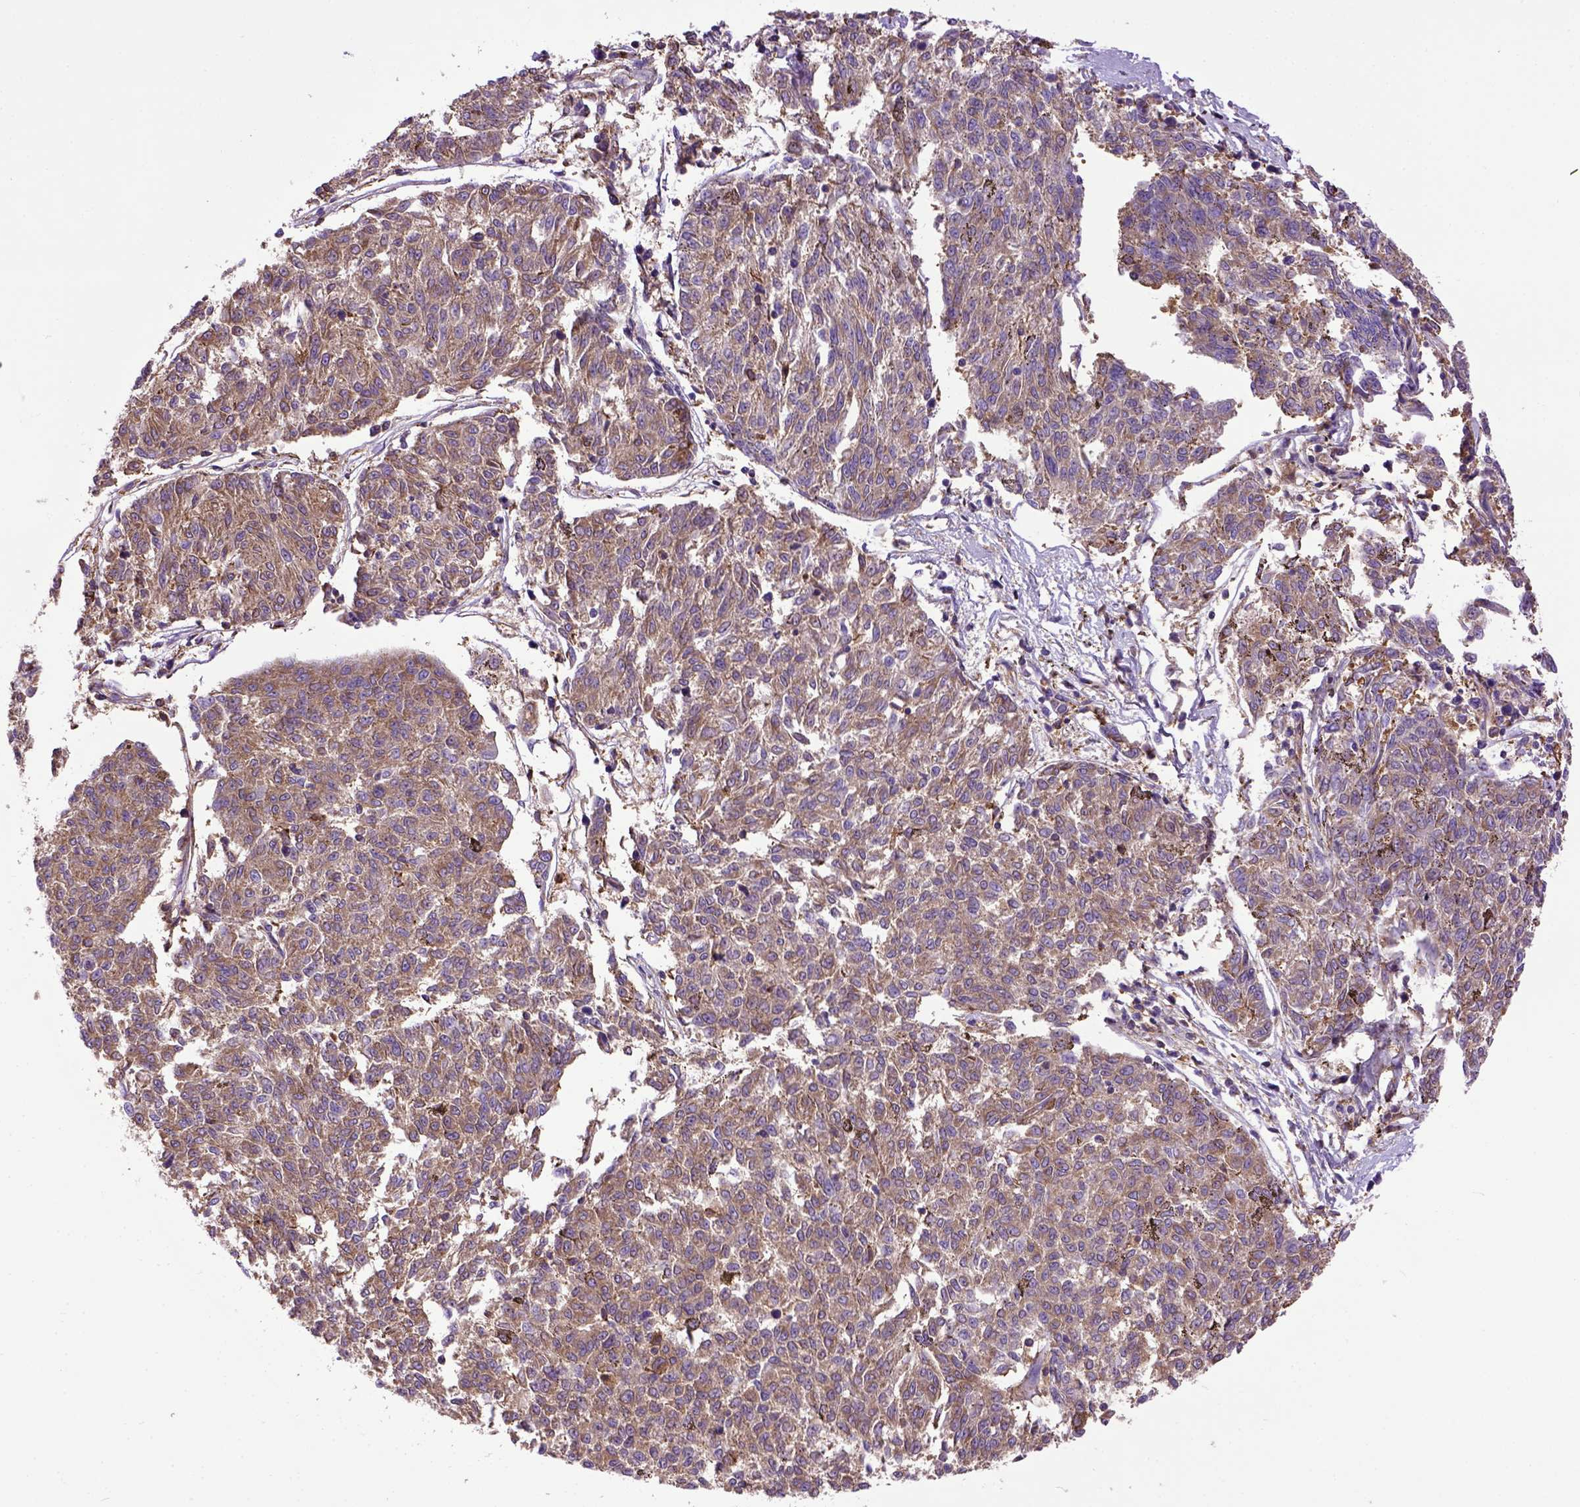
{"staining": {"intensity": "weak", "quantity": ">75%", "location": "cytoplasmic/membranous"}, "tissue": "melanoma", "cell_type": "Tumor cells", "image_type": "cancer", "snomed": [{"axis": "morphology", "description": "Malignant melanoma, NOS"}, {"axis": "topography", "description": "Skin"}], "caption": "About >75% of tumor cells in human malignant melanoma display weak cytoplasmic/membranous protein positivity as visualized by brown immunohistochemical staining.", "gene": "MVP", "patient": {"sex": "female", "age": 72}}